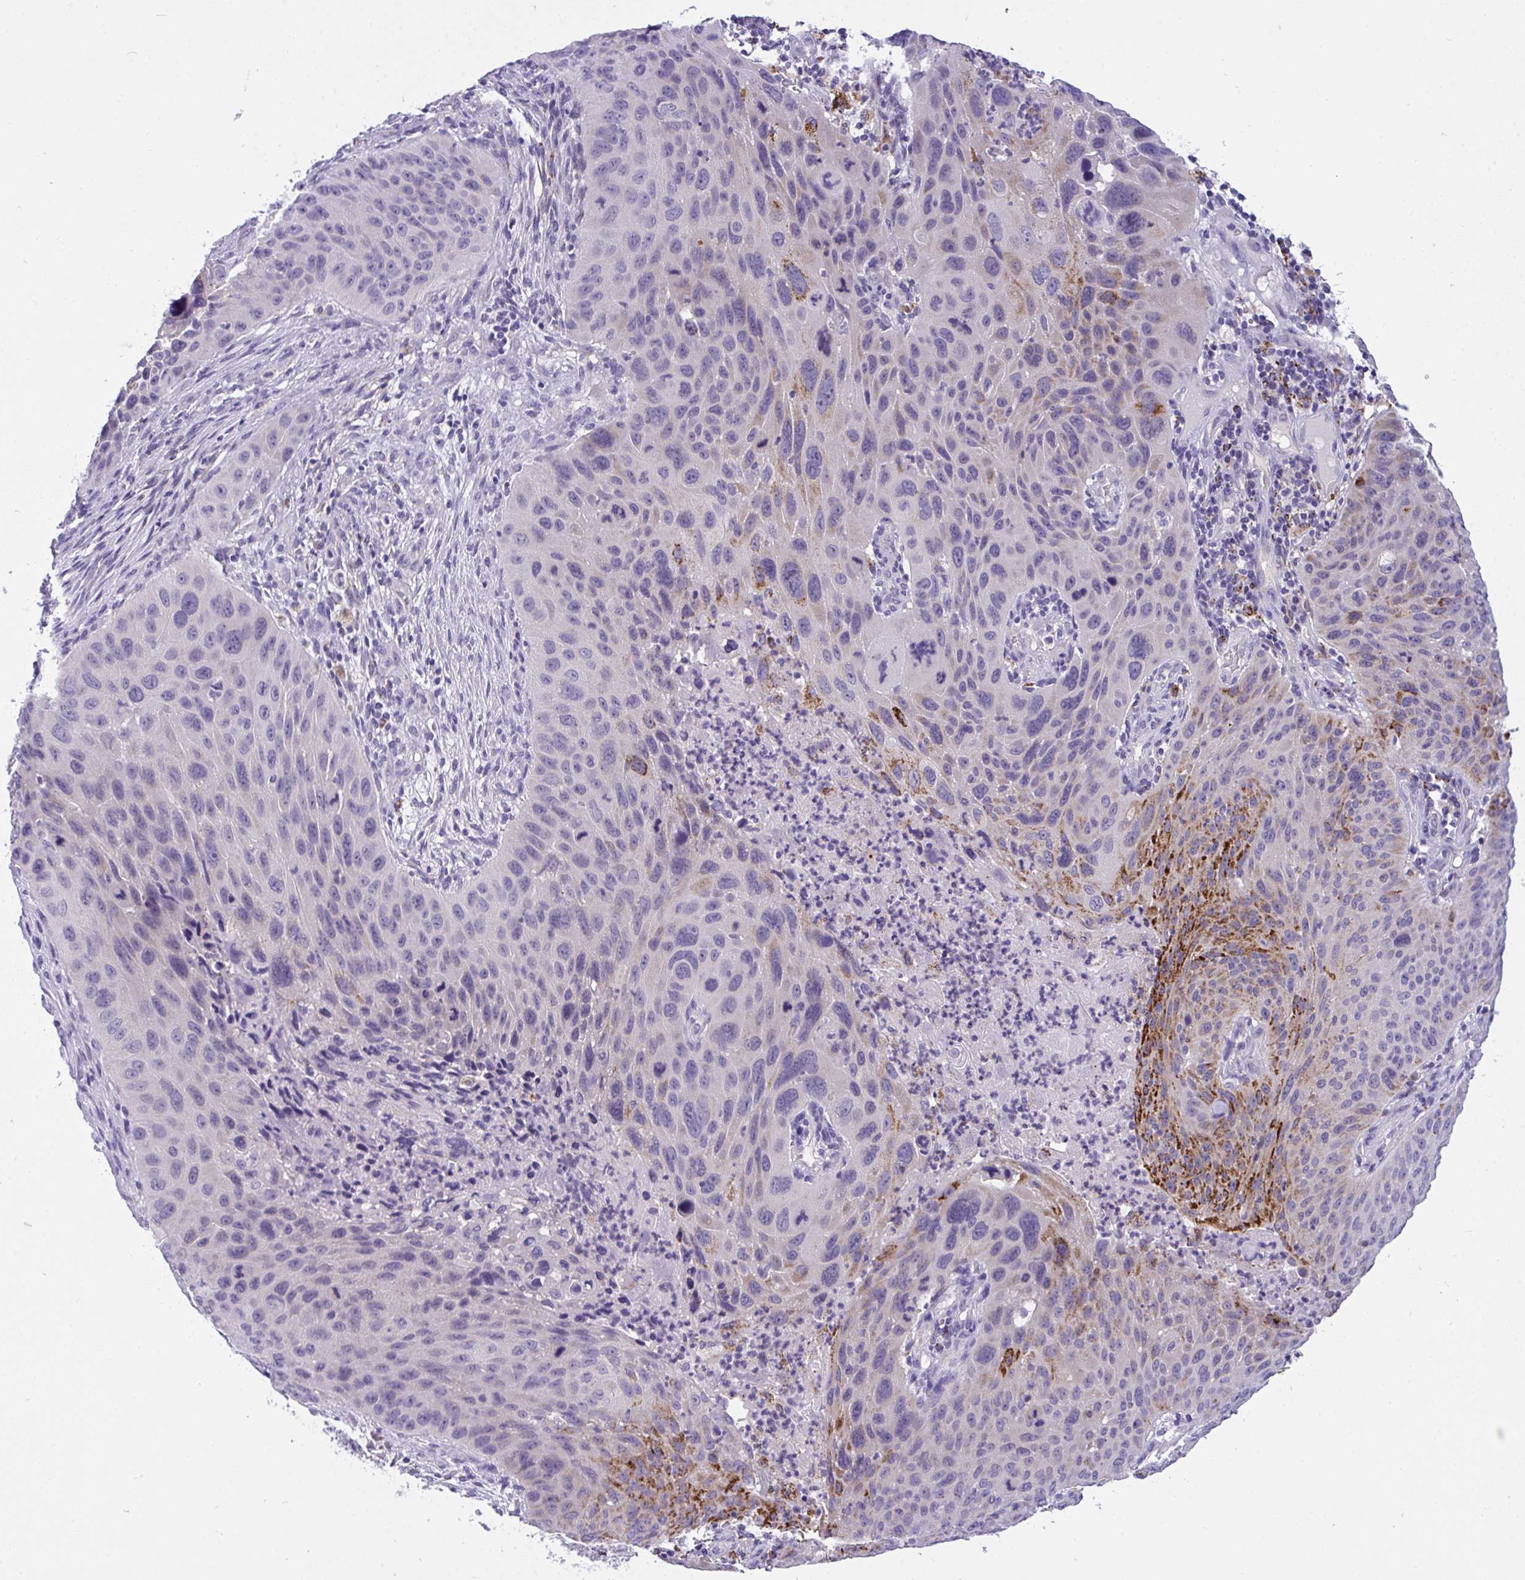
{"staining": {"intensity": "strong", "quantity": "<25%", "location": "cytoplasmic/membranous"}, "tissue": "lung cancer", "cell_type": "Tumor cells", "image_type": "cancer", "snomed": [{"axis": "morphology", "description": "Squamous cell carcinoma, NOS"}, {"axis": "topography", "description": "Lung"}], "caption": "About <25% of tumor cells in lung cancer reveal strong cytoplasmic/membranous protein positivity as visualized by brown immunohistochemical staining.", "gene": "SEMA6B", "patient": {"sex": "male", "age": 63}}